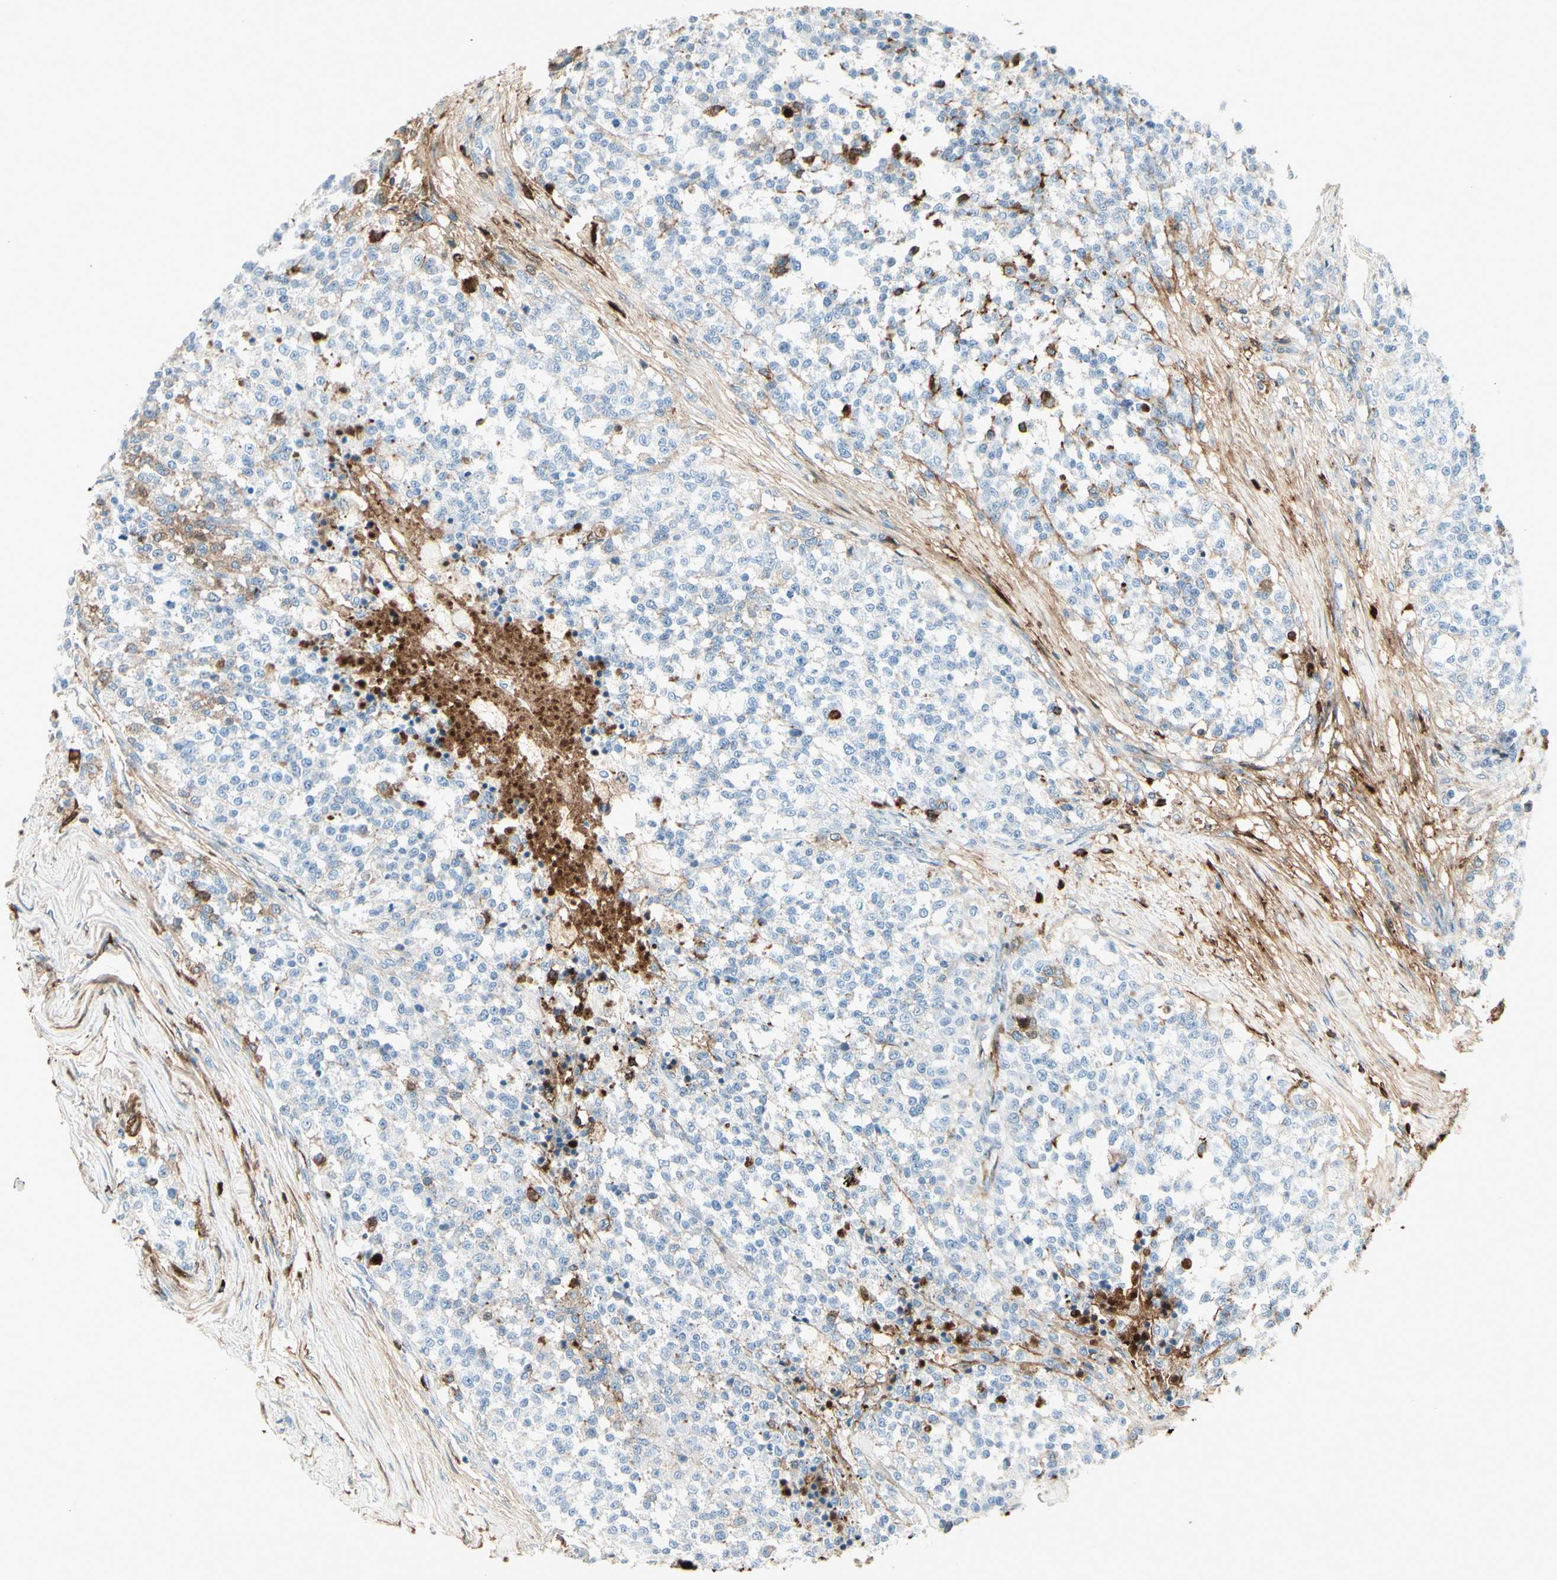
{"staining": {"intensity": "negative", "quantity": "none", "location": "none"}, "tissue": "testis cancer", "cell_type": "Tumor cells", "image_type": "cancer", "snomed": [{"axis": "morphology", "description": "Seminoma, NOS"}, {"axis": "topography", "description": "Testis"}], "caption": "Tumor cells show no significant protein positivity in testis cancer (seminoma).", "gene": "IGHG1", "patient": {"sex": "male", "age": 59}}